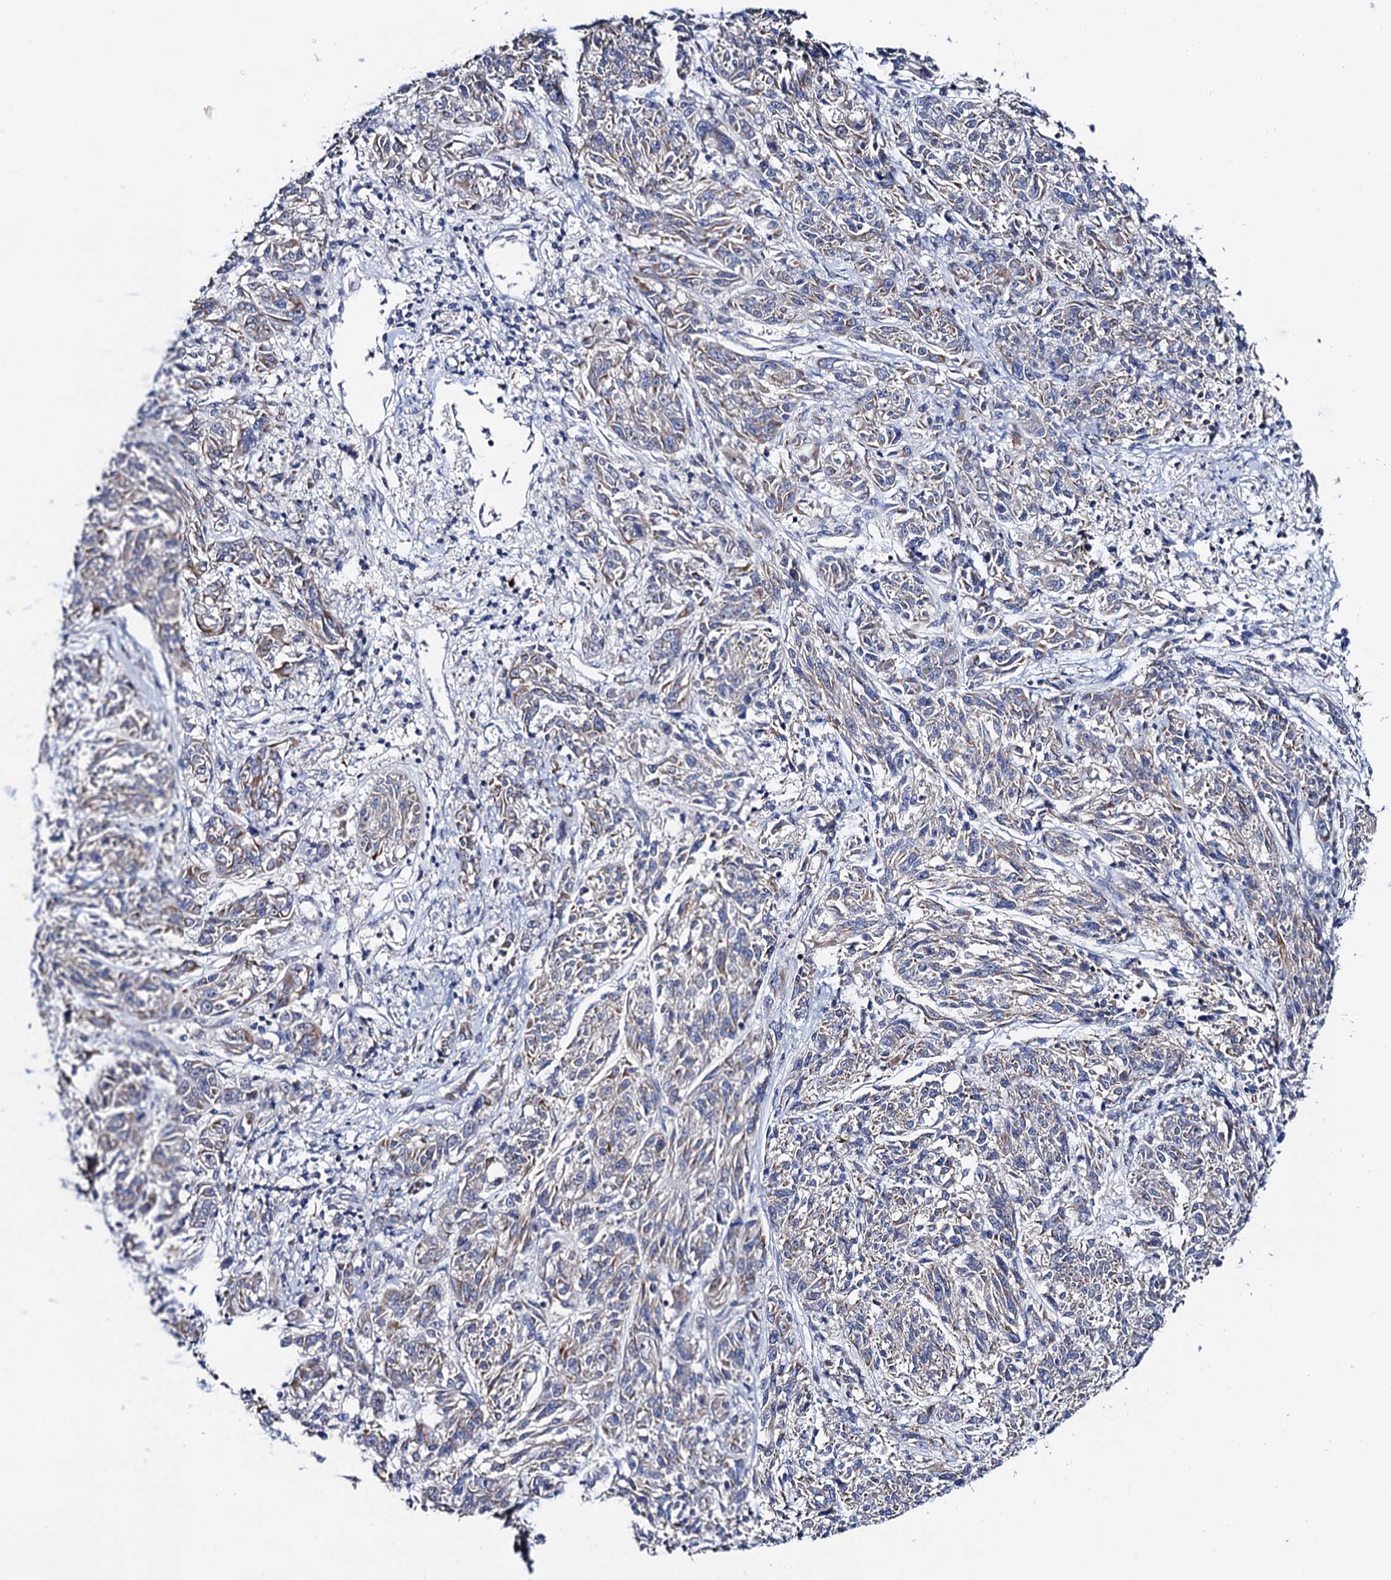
{"staining": {"intensity": "weak", "quantity": "<25%", "location": "cytoplasmic/membranous"}, "tissue": "melanoma", "cell_type": "Tumor cells", "image_type": "cancer", "snomed": [{"axis": "morphology", "description": "Malignant melanoma, NOS"}, {"axis": "topography", "description": "Skin"}], "caption": "The image exhibits no significant staining in tumor cells of malignant melanoma.", "gene": "MRPL48", "patient": {"sex": "male", "age": 53}}